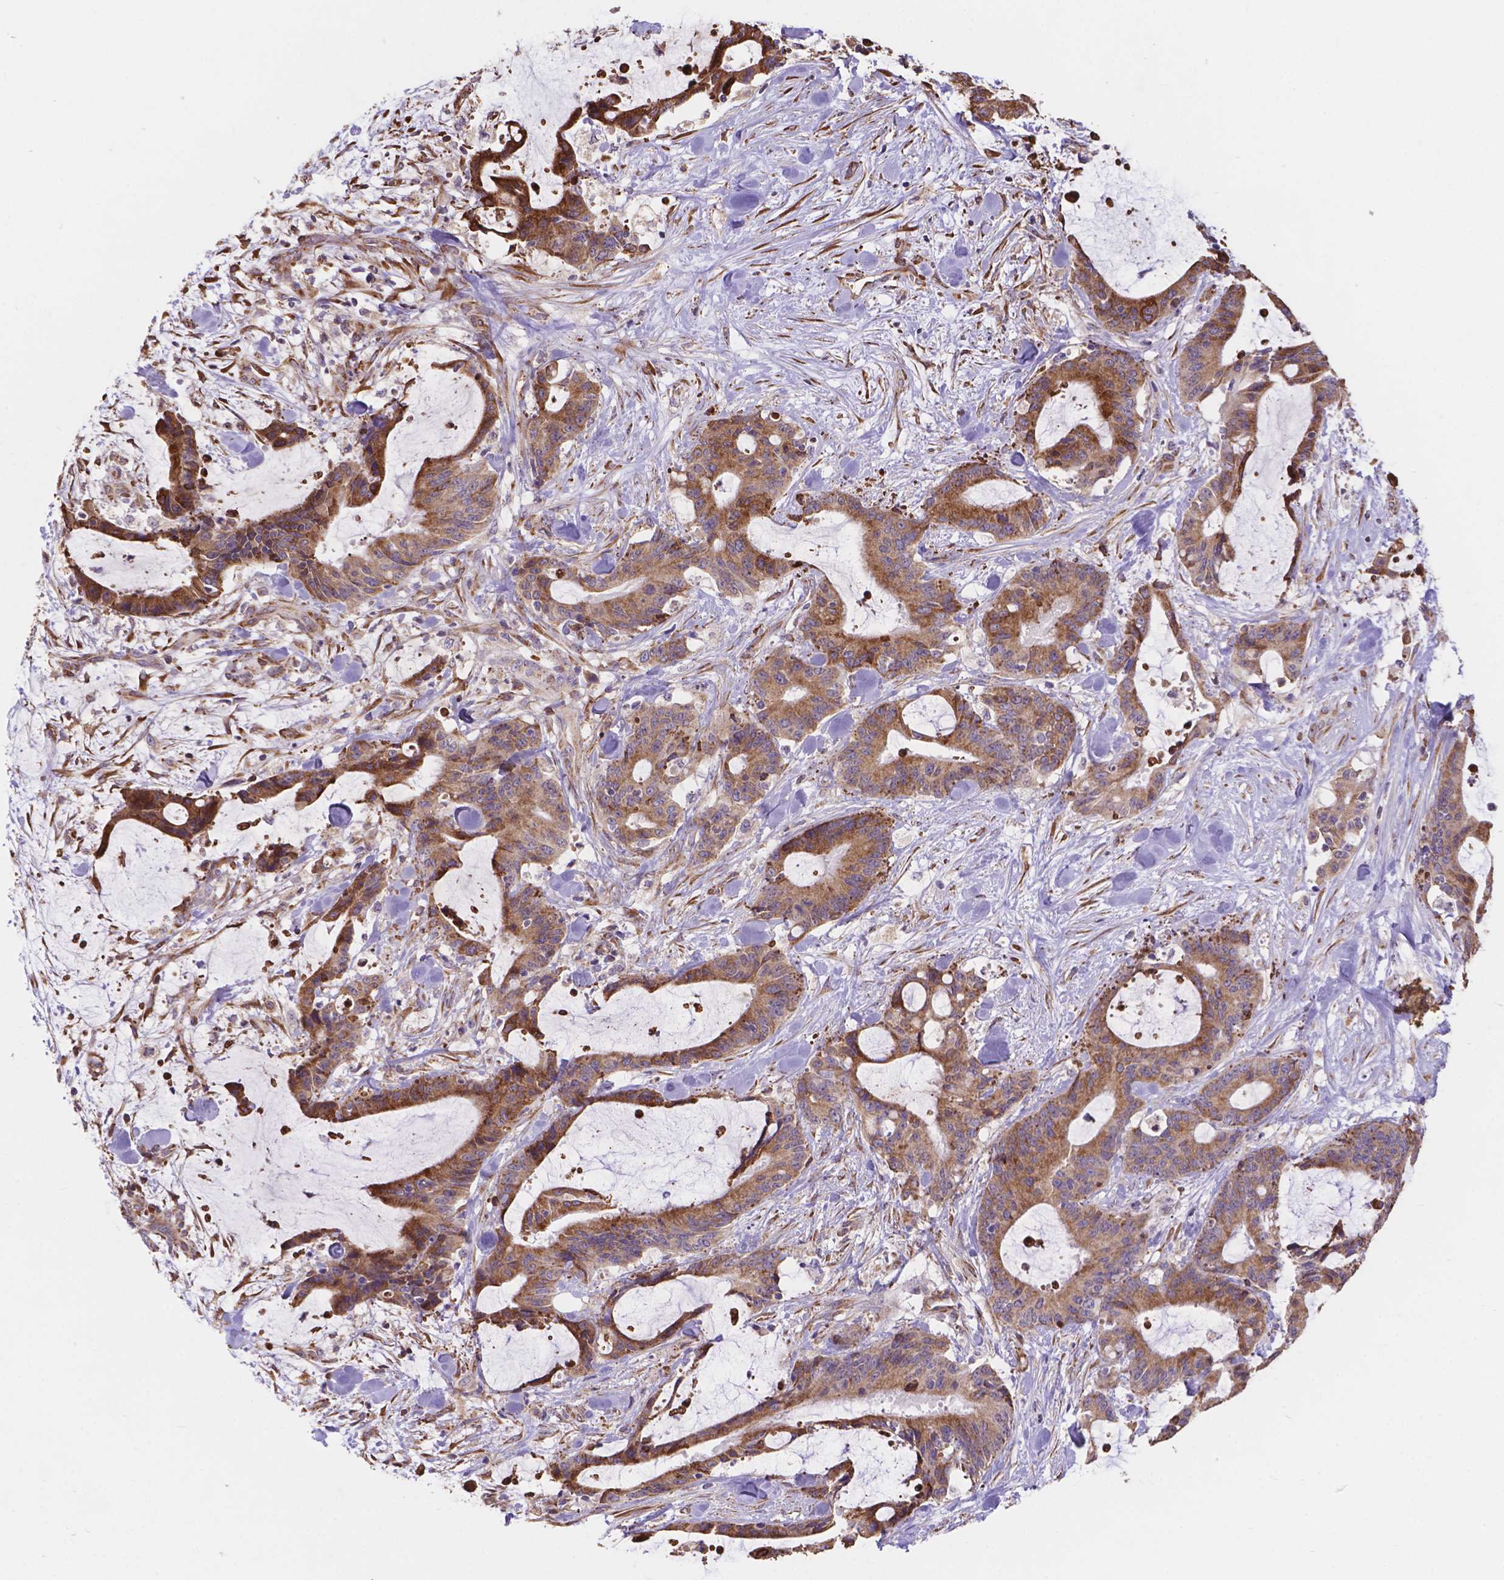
{"staining": {"intensity": "strong", "quantity": ">75%", "location": "cytoplasmic/membranous"}, "tissue": "liver cancer", "cell_type": "Tumor cells", "image_type": "cancer", "snomed": [{"axis": "morphology", "description": "Cholangiocarcinoma"}, {"axis": "topography", "description": "Liver"}], "caption": "This photomicrograph exhibits IHC staining of human cholangiocarcinoma (liver), with high strong cytoplasmic/membranous positivity in approximately >75% of tumor cells.", "gene": "IPO11", "patient": {"sex": "female", "age": 73}}